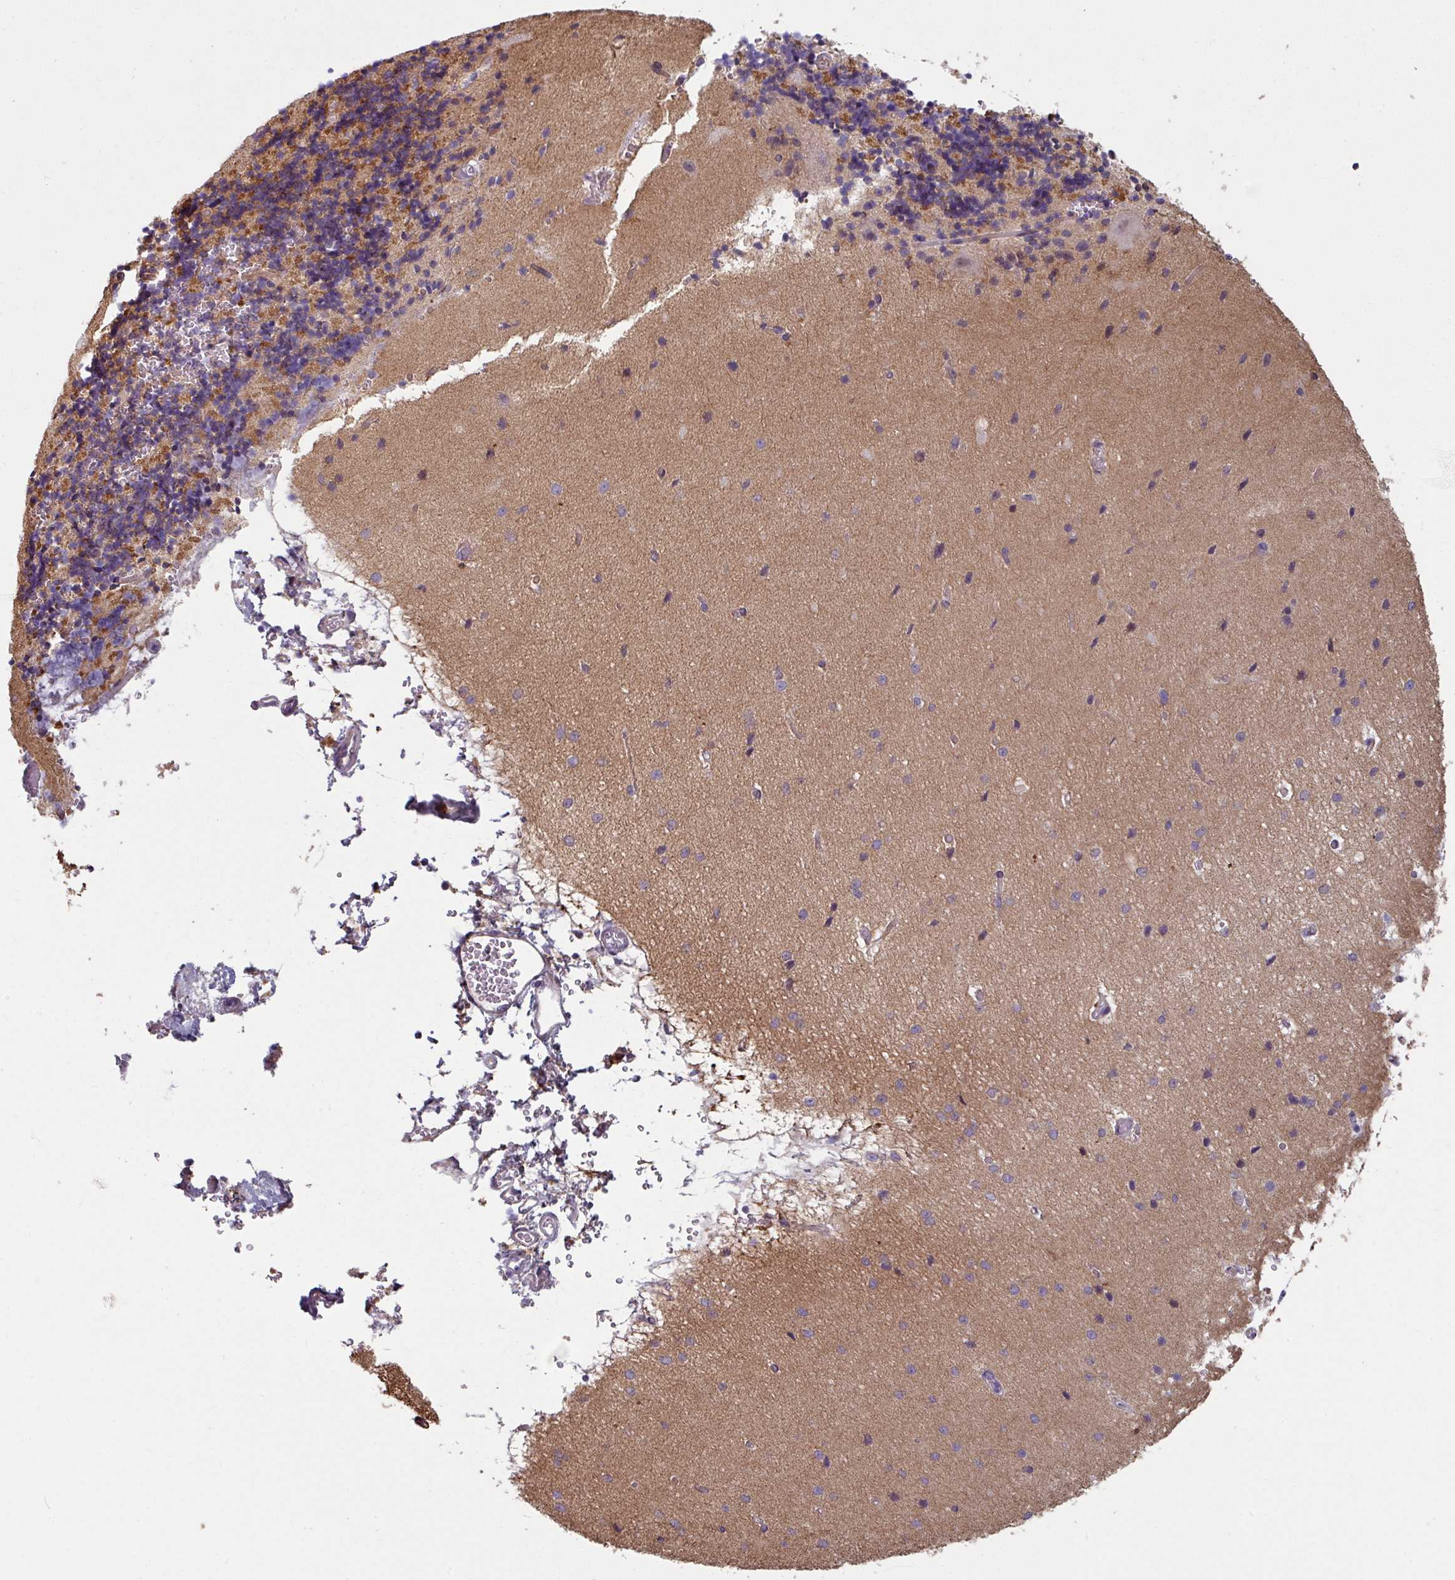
{"staining": {"intensity": "strong", "quantity": "25%-75%", "location": "cytoplasmic/membranous"}, "tissue": "cerebellum", "cell_type": "Cells in granular layer", "image_type": "normal", "snomed": [{"axis": "morphology", "description": "Normal tissue, NOS"}, {"axis": "topography", "description": "Cerebellum"}], "caption": "Immunohistochemical staining of normal human cerebellum shows strong cytoplasmic/membranous protein expression in approximately 25%-75% of cells in granular layer.", "gene": "C2orf16", "patient": {"sex": "female", "age": 29}}